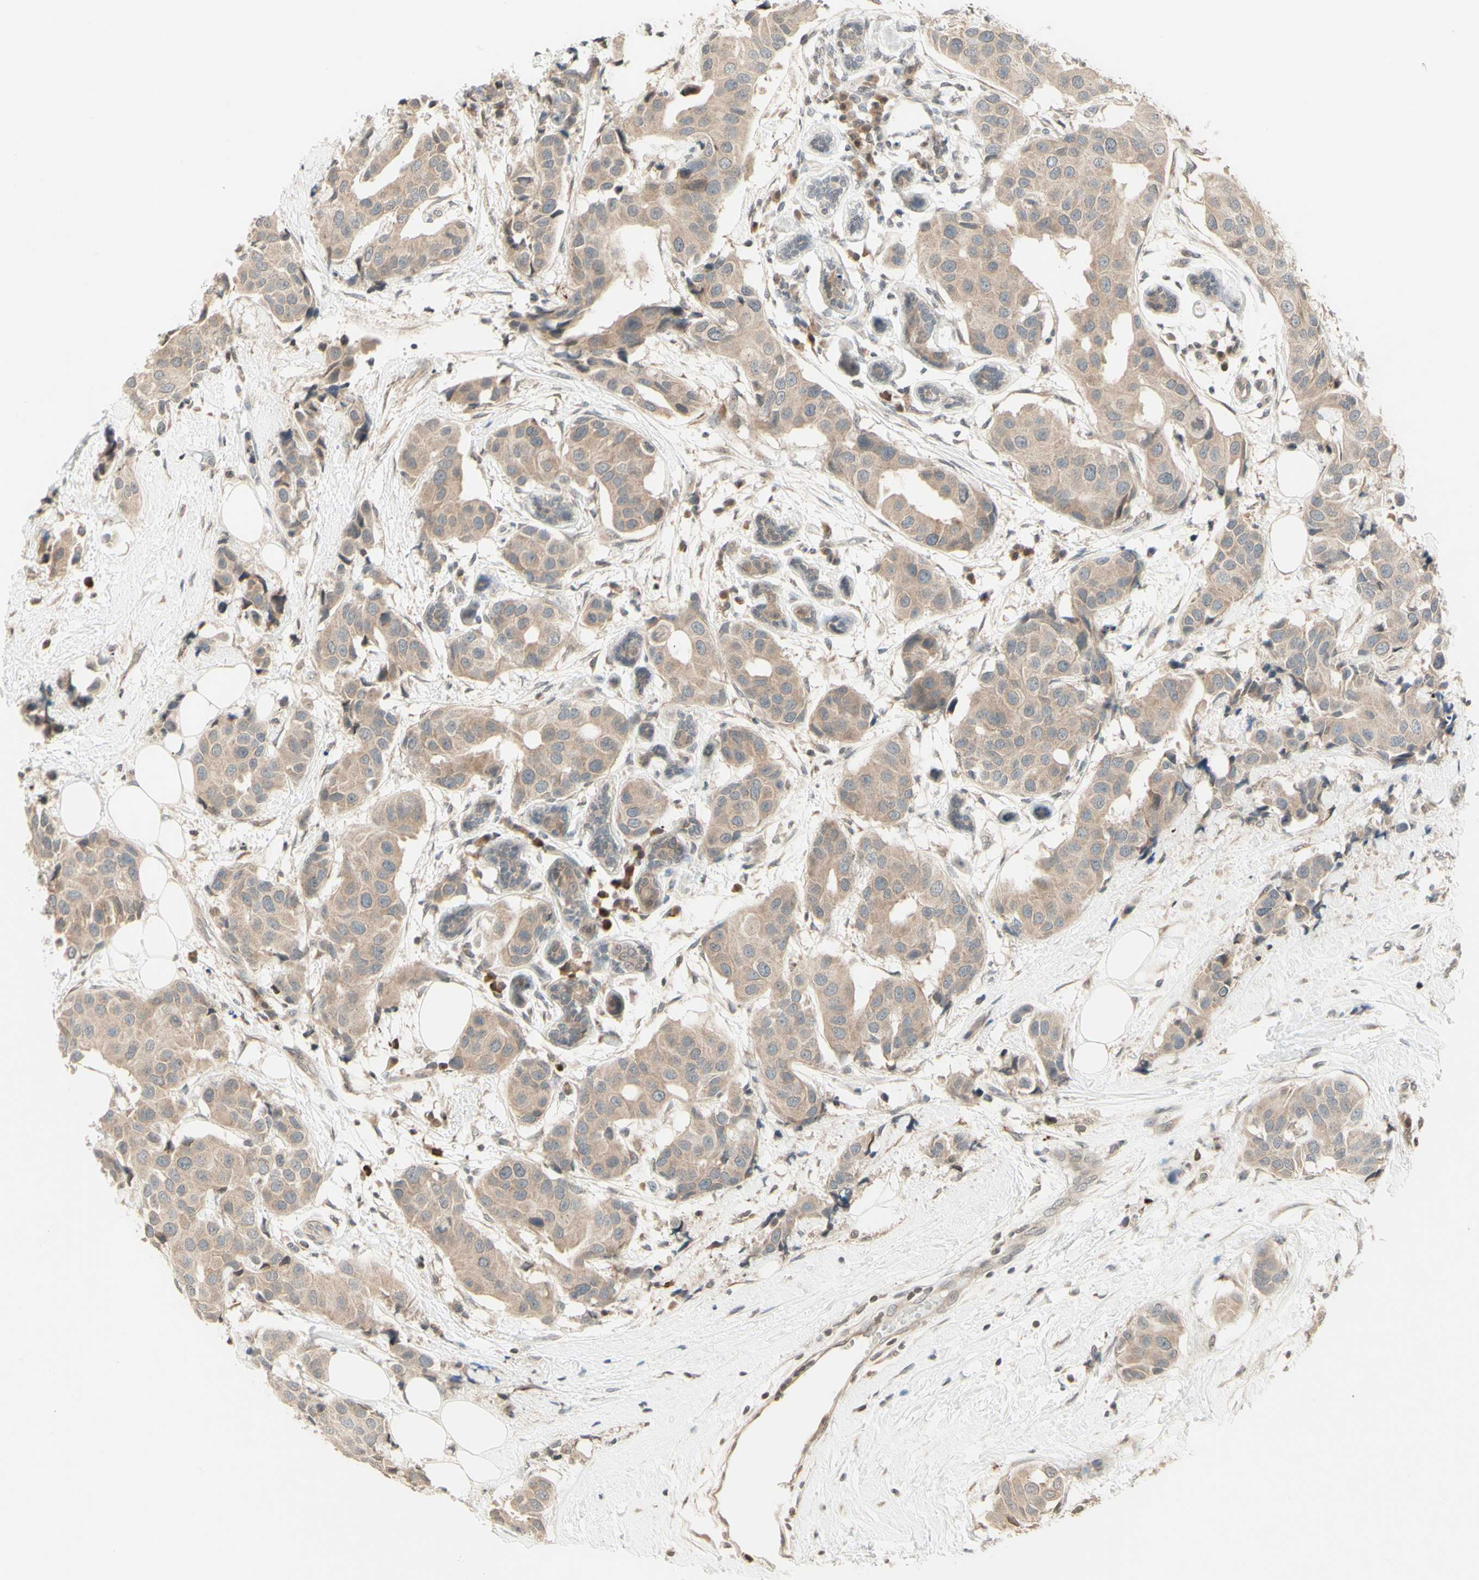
{"staining": {"intensity": "weak", "quantity": ">75%", "location": "cytoplasmic/membranous"}, "tissue": "breast cancer", "cell_type": "Tumor cells", "image_type": "cancer", "snomed": [{"axis": "morphology", "description": "Normal tissue, NOS"}, {"axis": "morphology", "description": "Duct carcinoma"}, {"axis": "topography", "description": "Breast"}], "caption": "The photomicrograph reveals staining of breast cancer (infiltrating ductal carcinoma), revealing weak cytoplasmic/membranous protein expression (brown color) within tumor cells.", "gene": "ZW10", "patient": {"sex": "female", "age": 39}}